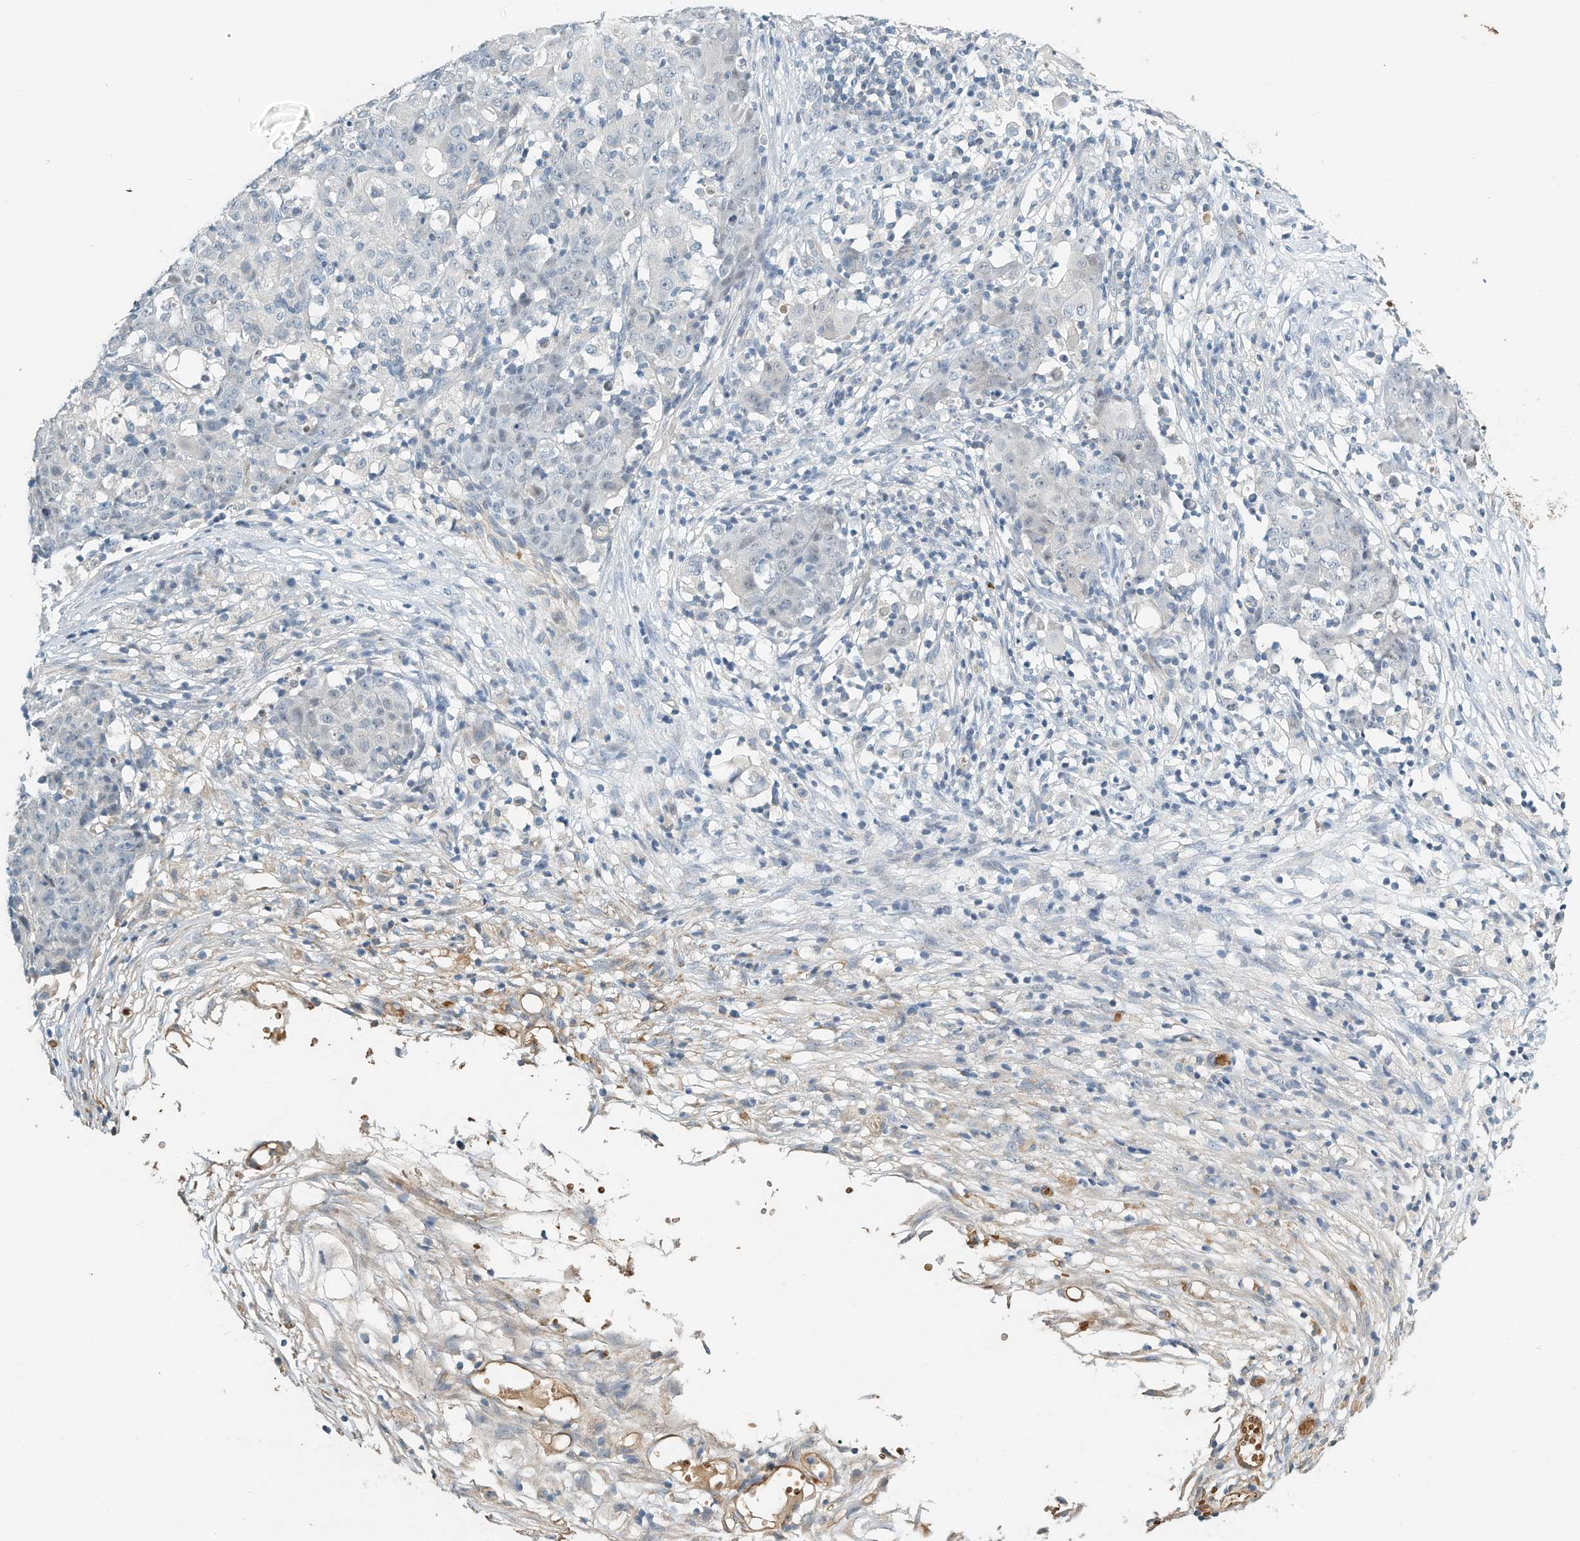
{"staining": {"intensity": "negative", "quantity": "none", "location": "none"}, "tissue": "ovarian cancer", "cell_type": "Tumor cells", "image_type": "cancer", "snomed": [{"axis": "morphology", "description": "Carcinoma, endometroid"}, {"axis": "topography", "description": "Ovary"}], "caption": "An image of ovarian endometroid carcinoma stained for a protein demonstrates no brown staining in tumor cells.", "gene": "RCAN3", "patient": {"sex": "female", "age": 42}}